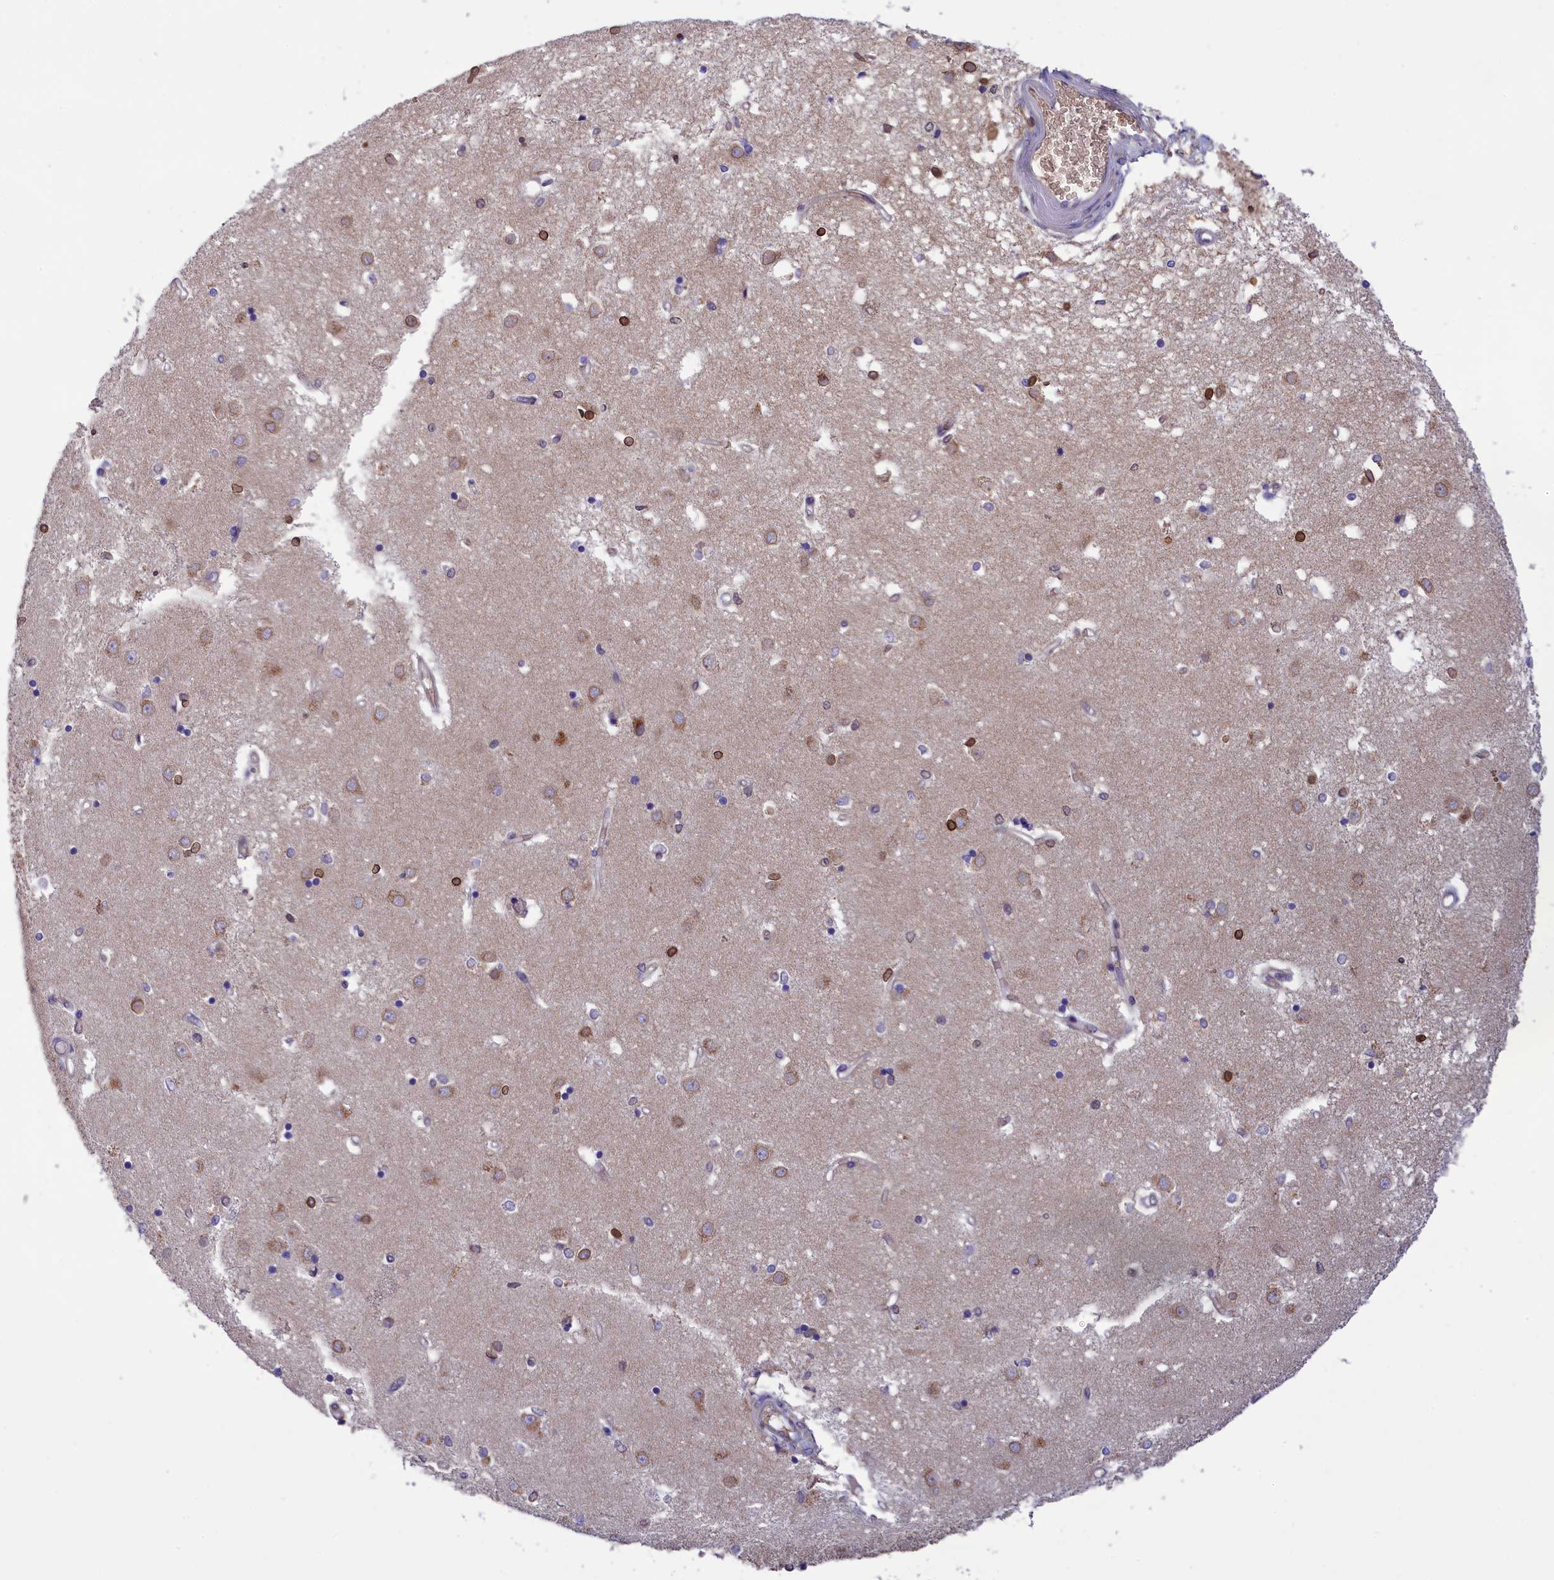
{"staining": {"intensity": "moderate", "quantity": "<25%", "location": "cytoplasmic/membranous"}, "tissue": "caudate", "cell_type": "Glial cells", "image_type": "normal", "snomed": [{"axis": "morphology", "description": "Normal tissue, NOS"}, {"axis": "topography", "description": "Lateral ventricle wall"}], "caption": "Immunohistochemical staining of unremarkable human caudate demonstrates <25% levels of moderate cytoplasmic/membranous protein staining in about <25% of glial cells.", "gene": "PKHD1L1", "patient": {"sex": "male", "age": 45}}